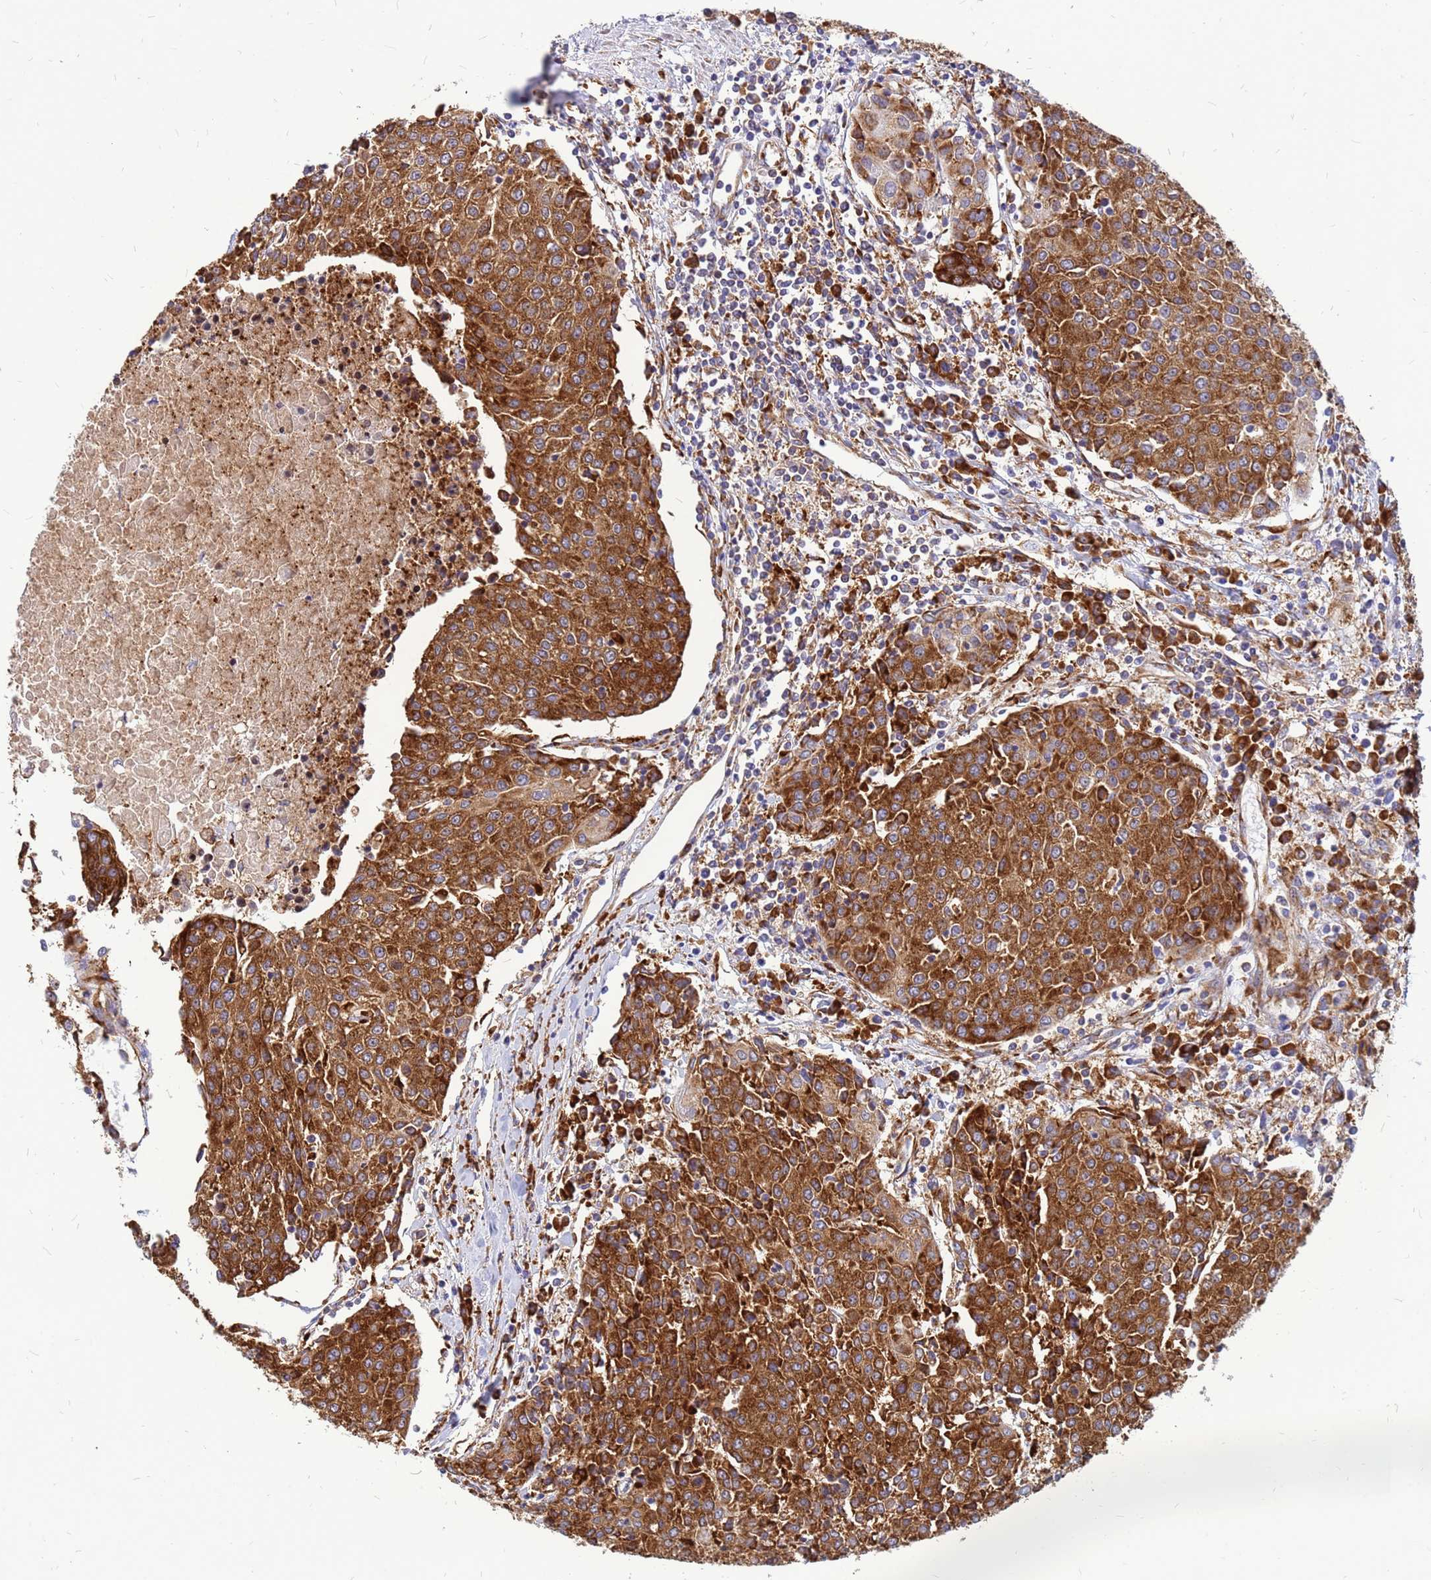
{"staining": {"intensity": "strong", "quantity": ">75%", "location": "cytoplasmic/membranous"}, "tissue": "urothelial cancer", "cell_type": "Tumor cells", "image_type": "cancer", "snomed": [{"axis": "morphology", "description": "Urothelial carcinoma, High grade"}, {"axis": "topography", "description": "Urinary bladder"}], "caption": "There is high levels of strong cytoplasmic/membranous expression in tumor cells of urothelial cancer, as demonstrated by immunohistochemical staining (brown color).", "gene": "RPL8", "patient": {"sex": "female", "age": 85}}